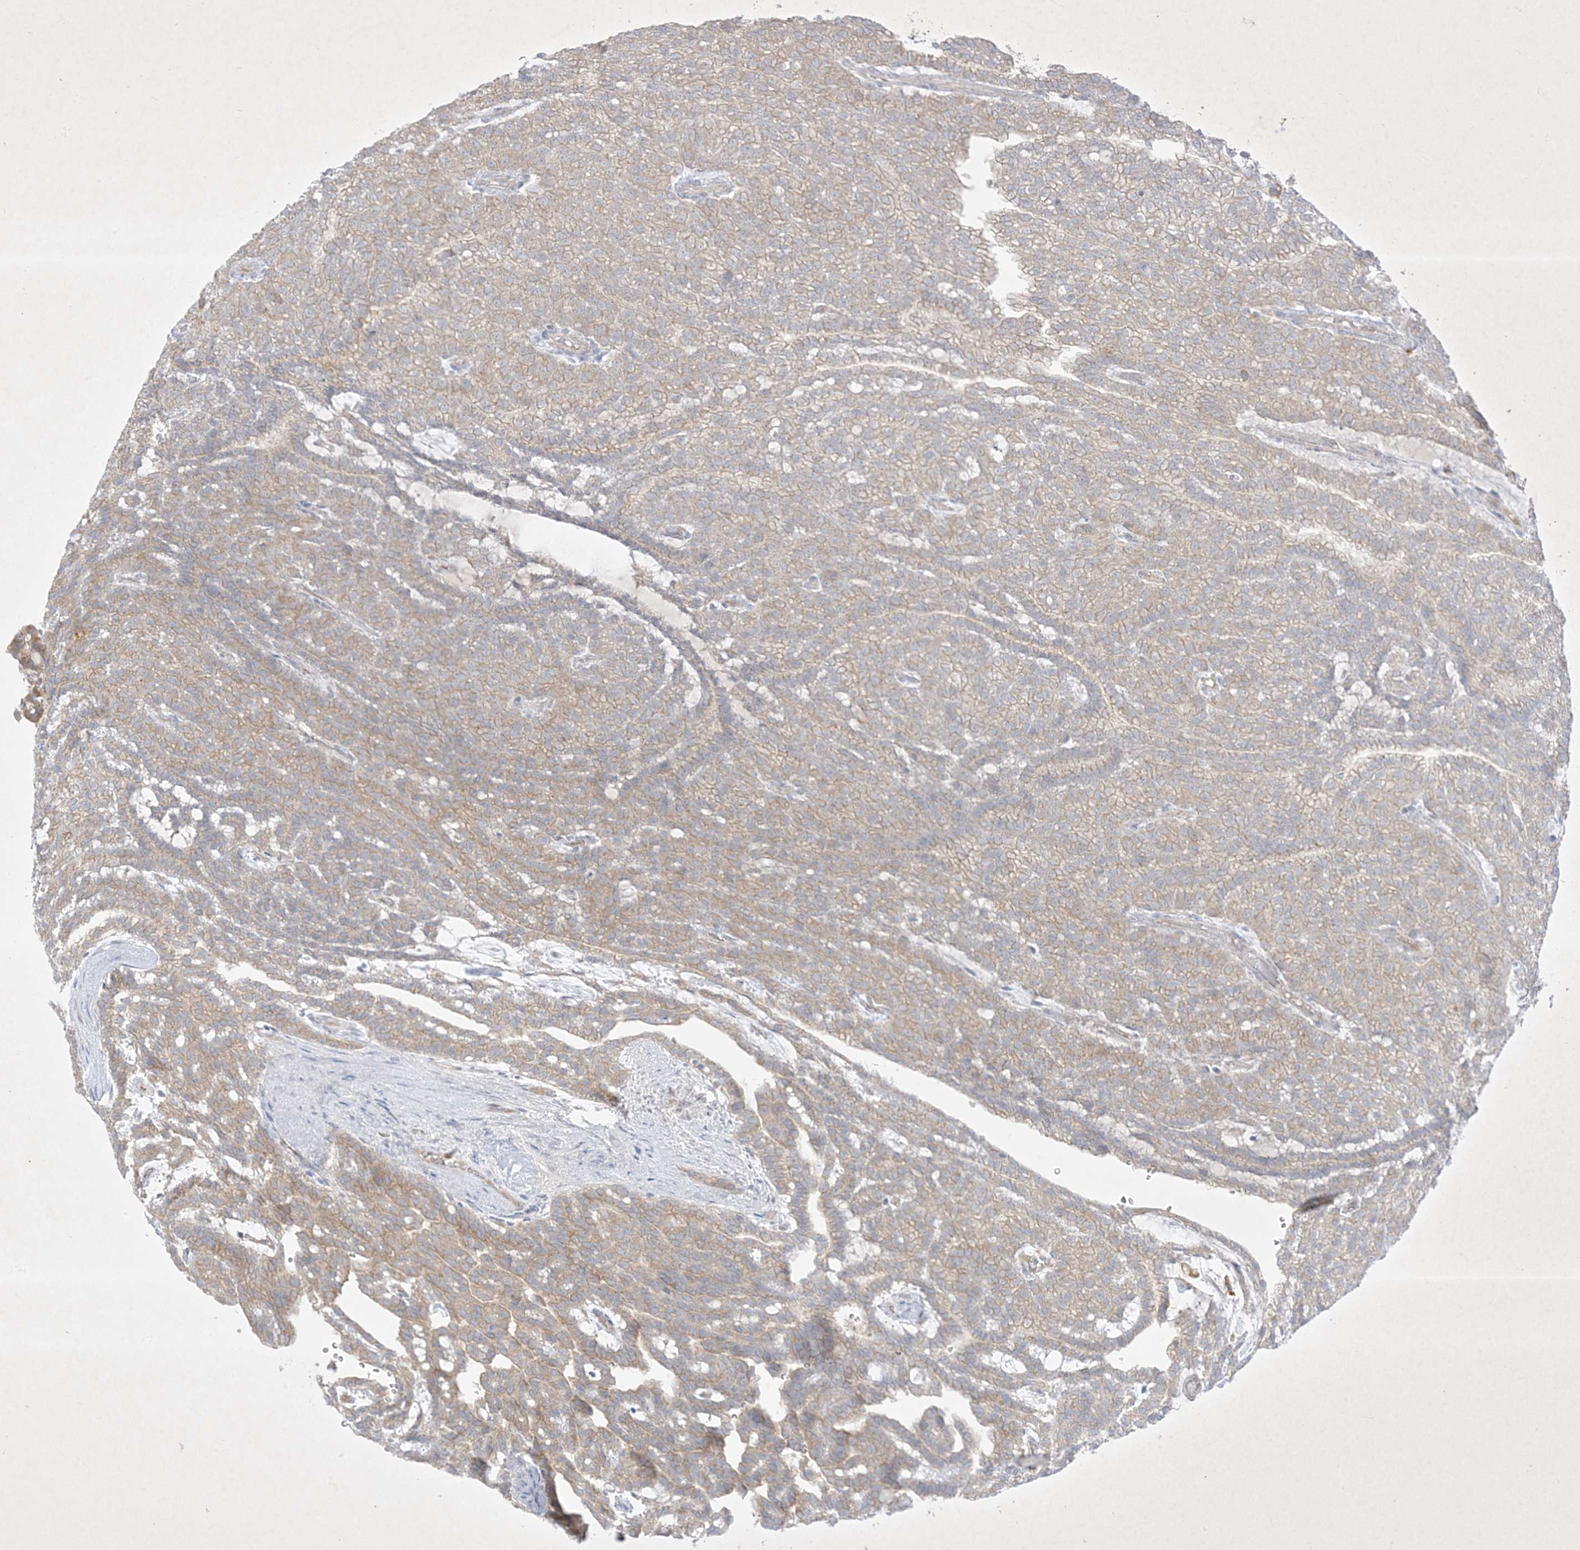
{"staining": {"intensity": "weak", "quantity": ">75%", "location": "cytoplasmic/membranous"}, "tissue": "renal cancer", "cell_type": "Tumor cells", "image_type": "cancer", "snomed": [{"axis": "morphology", "description": "Adenocarcinoma, NOS"}, {"axis": "topography", "description": "Kidney"}], "caption": "Renal cancer stained with IHC demonstrates weak cytoplasmic/membranous positivity in approximately >75% of tumor cells.", "gene": "PLEKHA3", "patient": {"sex": "male", "age": 63}}